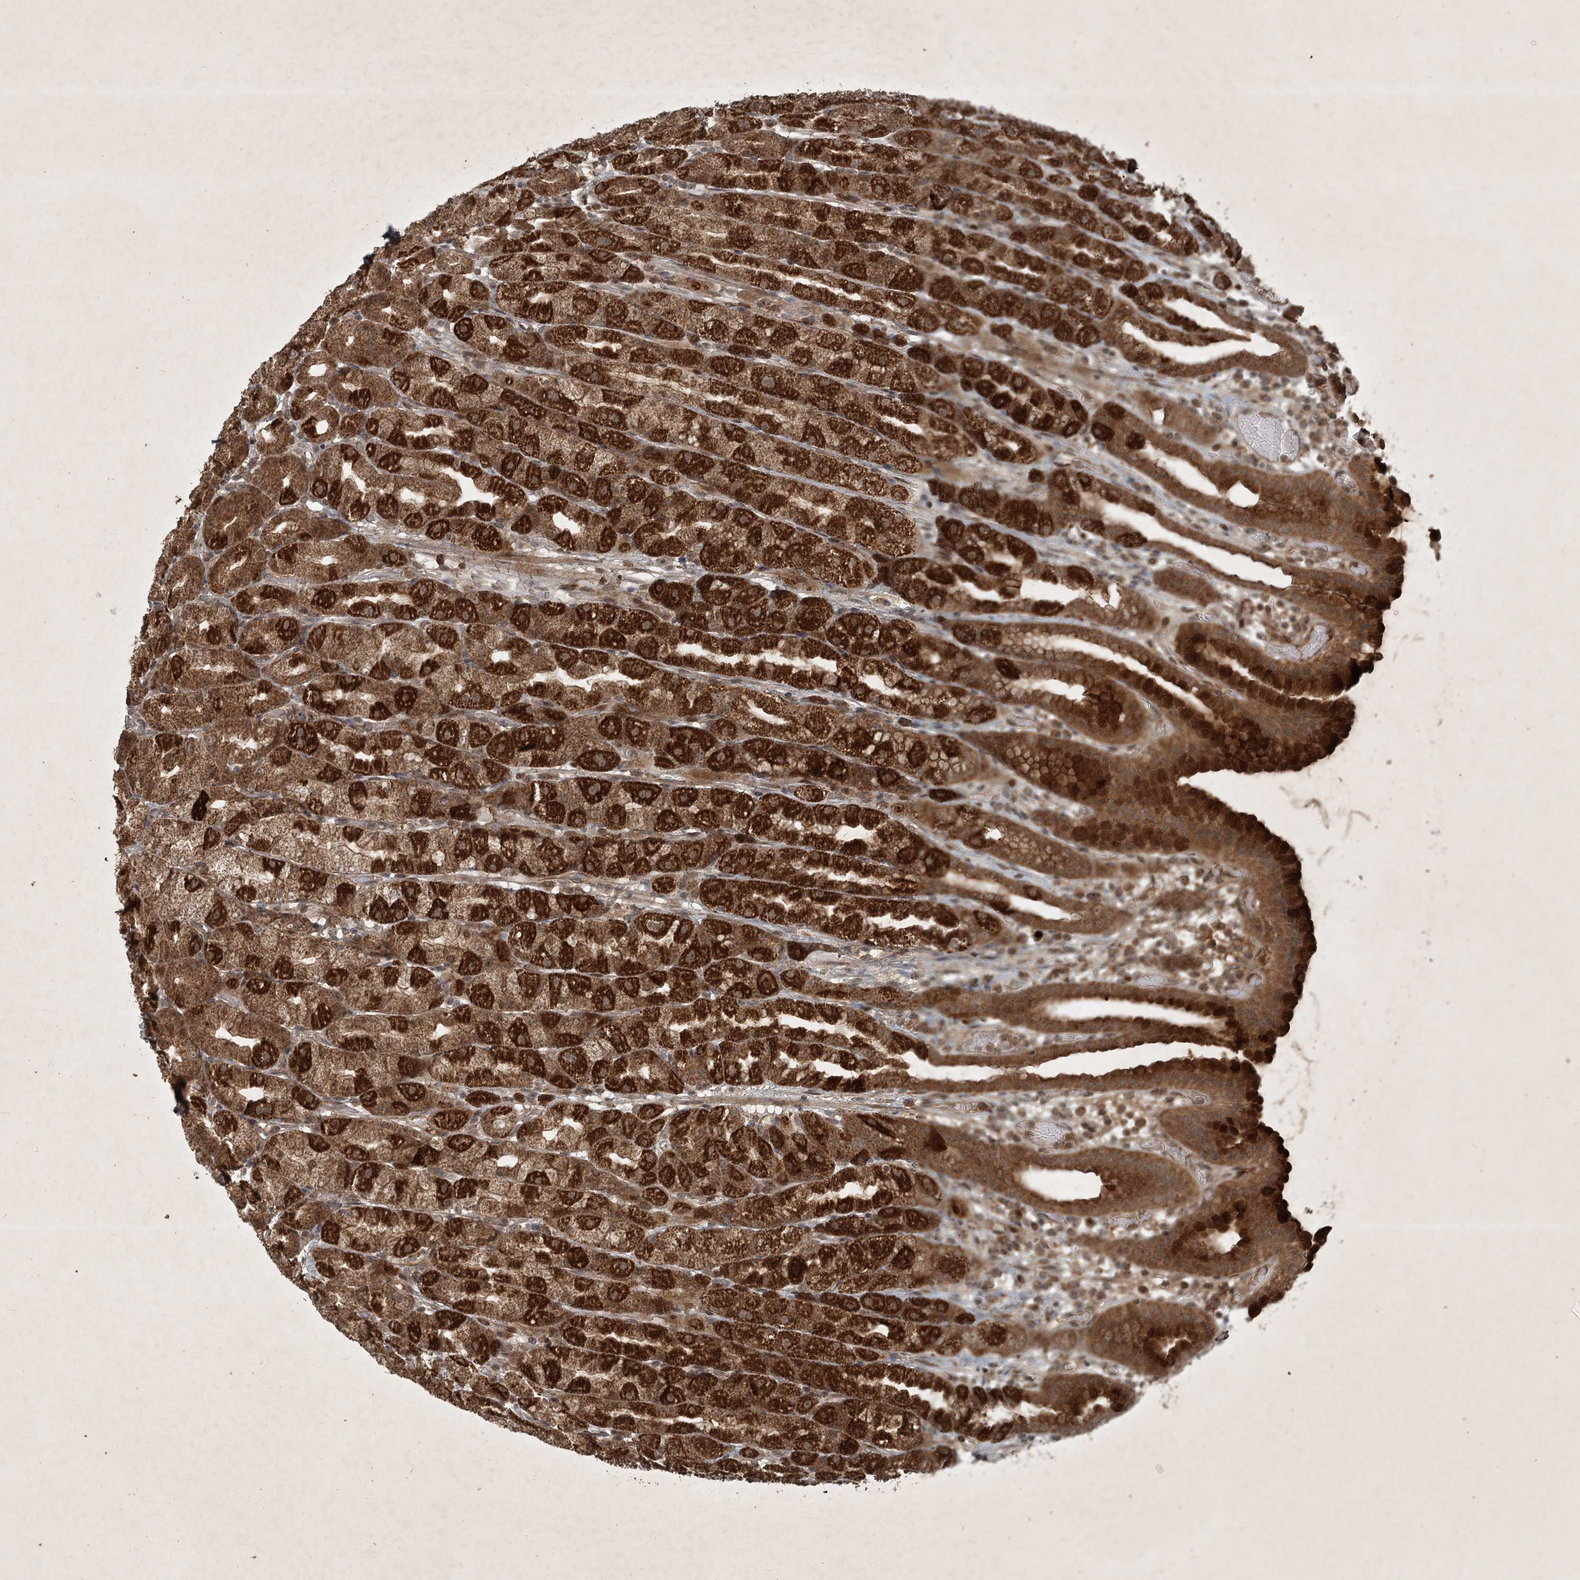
{"staining": {"intensity": "strong", "quantity": ">75%", "location": "cytoplasmic/membranous"}, "tissue": "stomach", "cell_type": "Glandular cells", "image_type": "normal", "snomed": [{"axis": "morphology", "description": "Normal tissue, NOS"}, {"axis": "topography", "description": "Stomach, upper"}], "caption": "Immunohistochemistry (IHC) (DAB) staining of unremarkable stomach shows strong cytoplasmic/membranous protein expression in approximately >75% of glandular cells.", "gene": "UNC93A", "patient": {"sex": "male", "age": 68}}